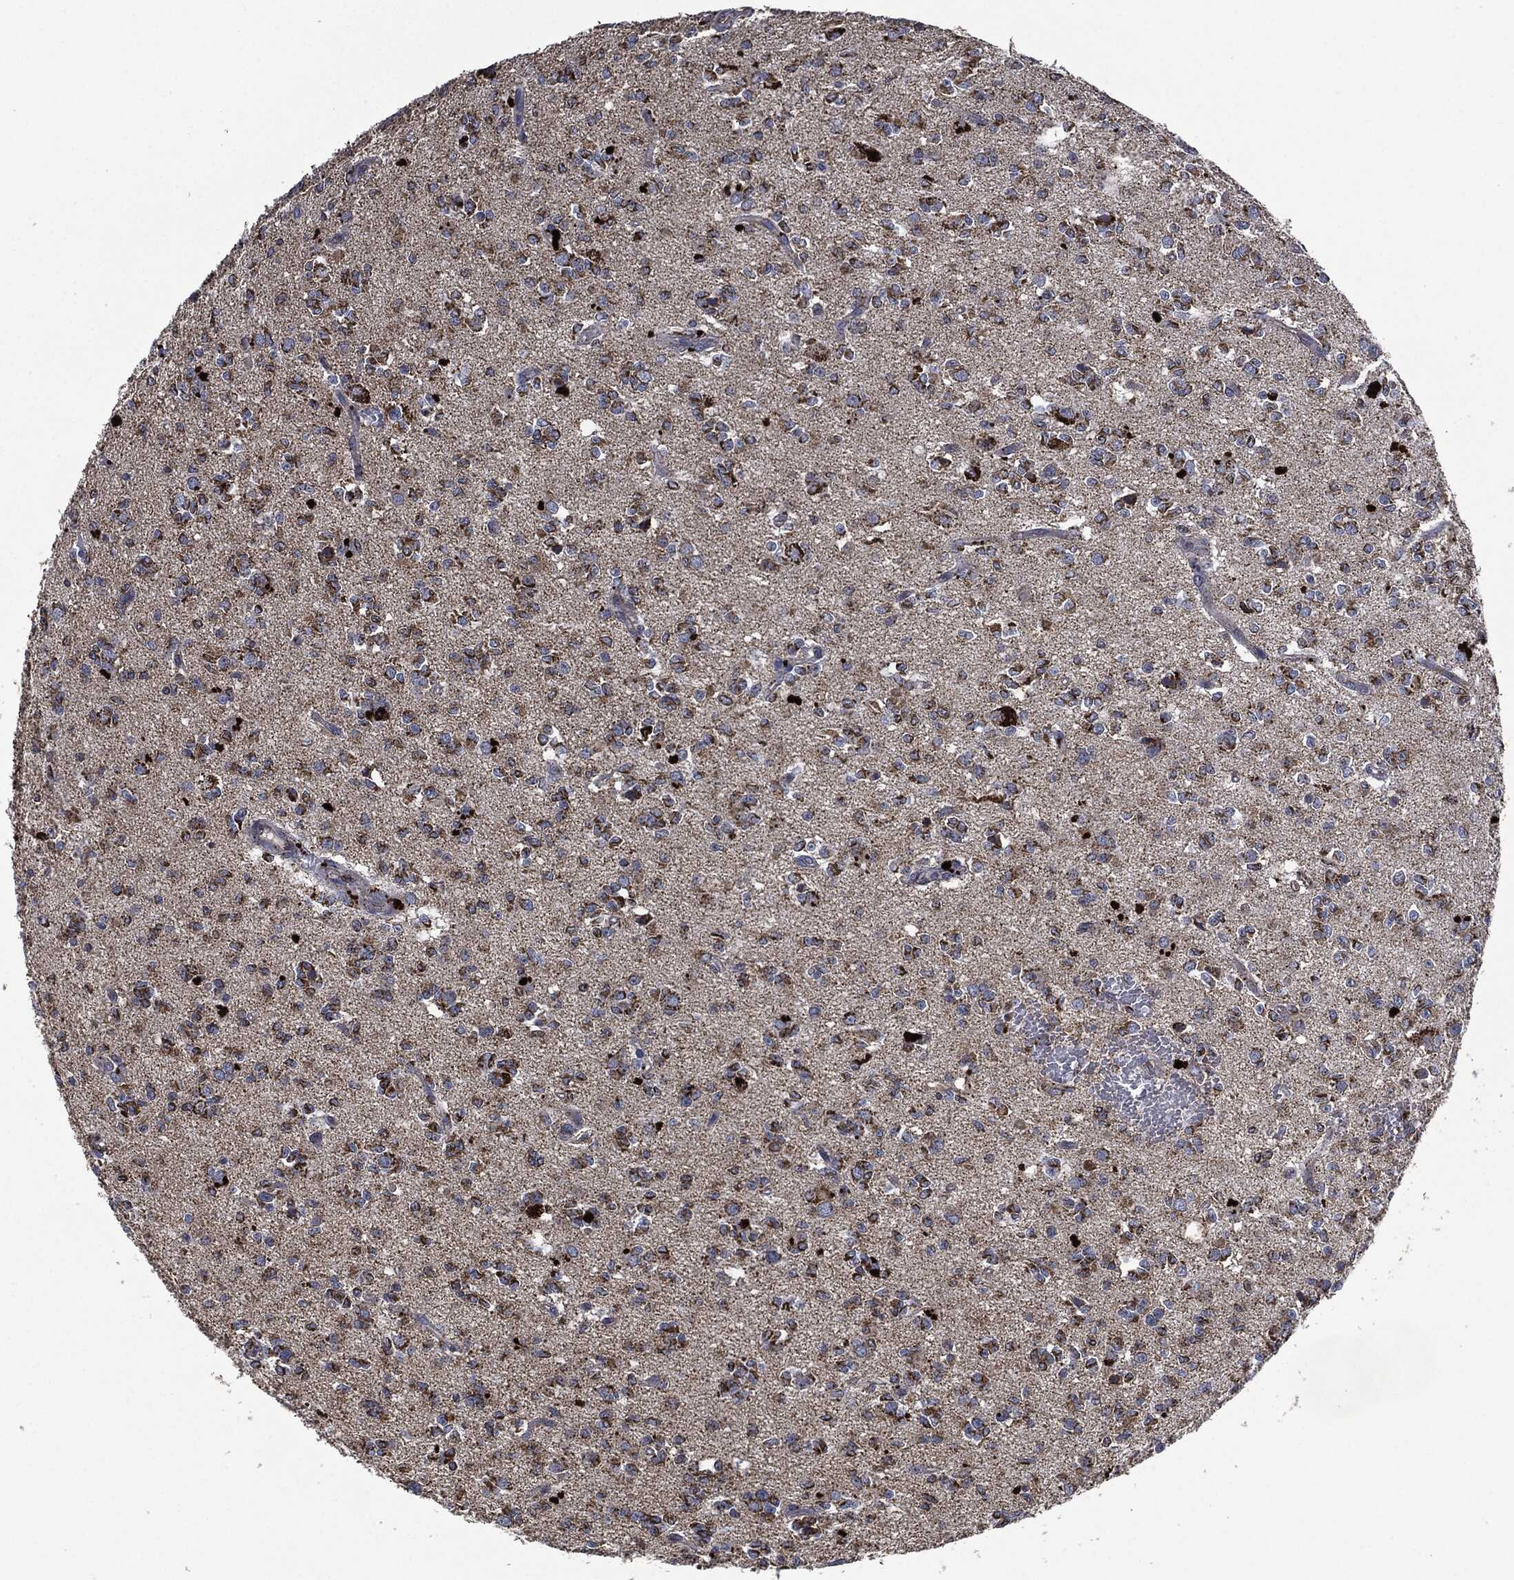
{"staining": {"intensity": "moderate", "quantity": ">75%", "location": "cytoplasmic/membranous"}, "tissue": "glioma", "cell_type": "Tumor cells", "image_type": "cancer", "snomed": [{"axis": "morphology", "description": "Glioma, malignant, Low grade"}, {"axis": "topography", "description": "Brain"}], "caption": "High-magnification brightfield microscopy of glioma stained with DAB (brown) and counterstained with hematoxylin (blue). tumor cells exhibit moderate cytoplasmic/membranous expression is appreciated in approximately>75% of cells. (brown staining indicates protein expression, while blue staining denotes nuclei).", "gene": "RYK", "patient": {"sex": "female", "age": 45}}